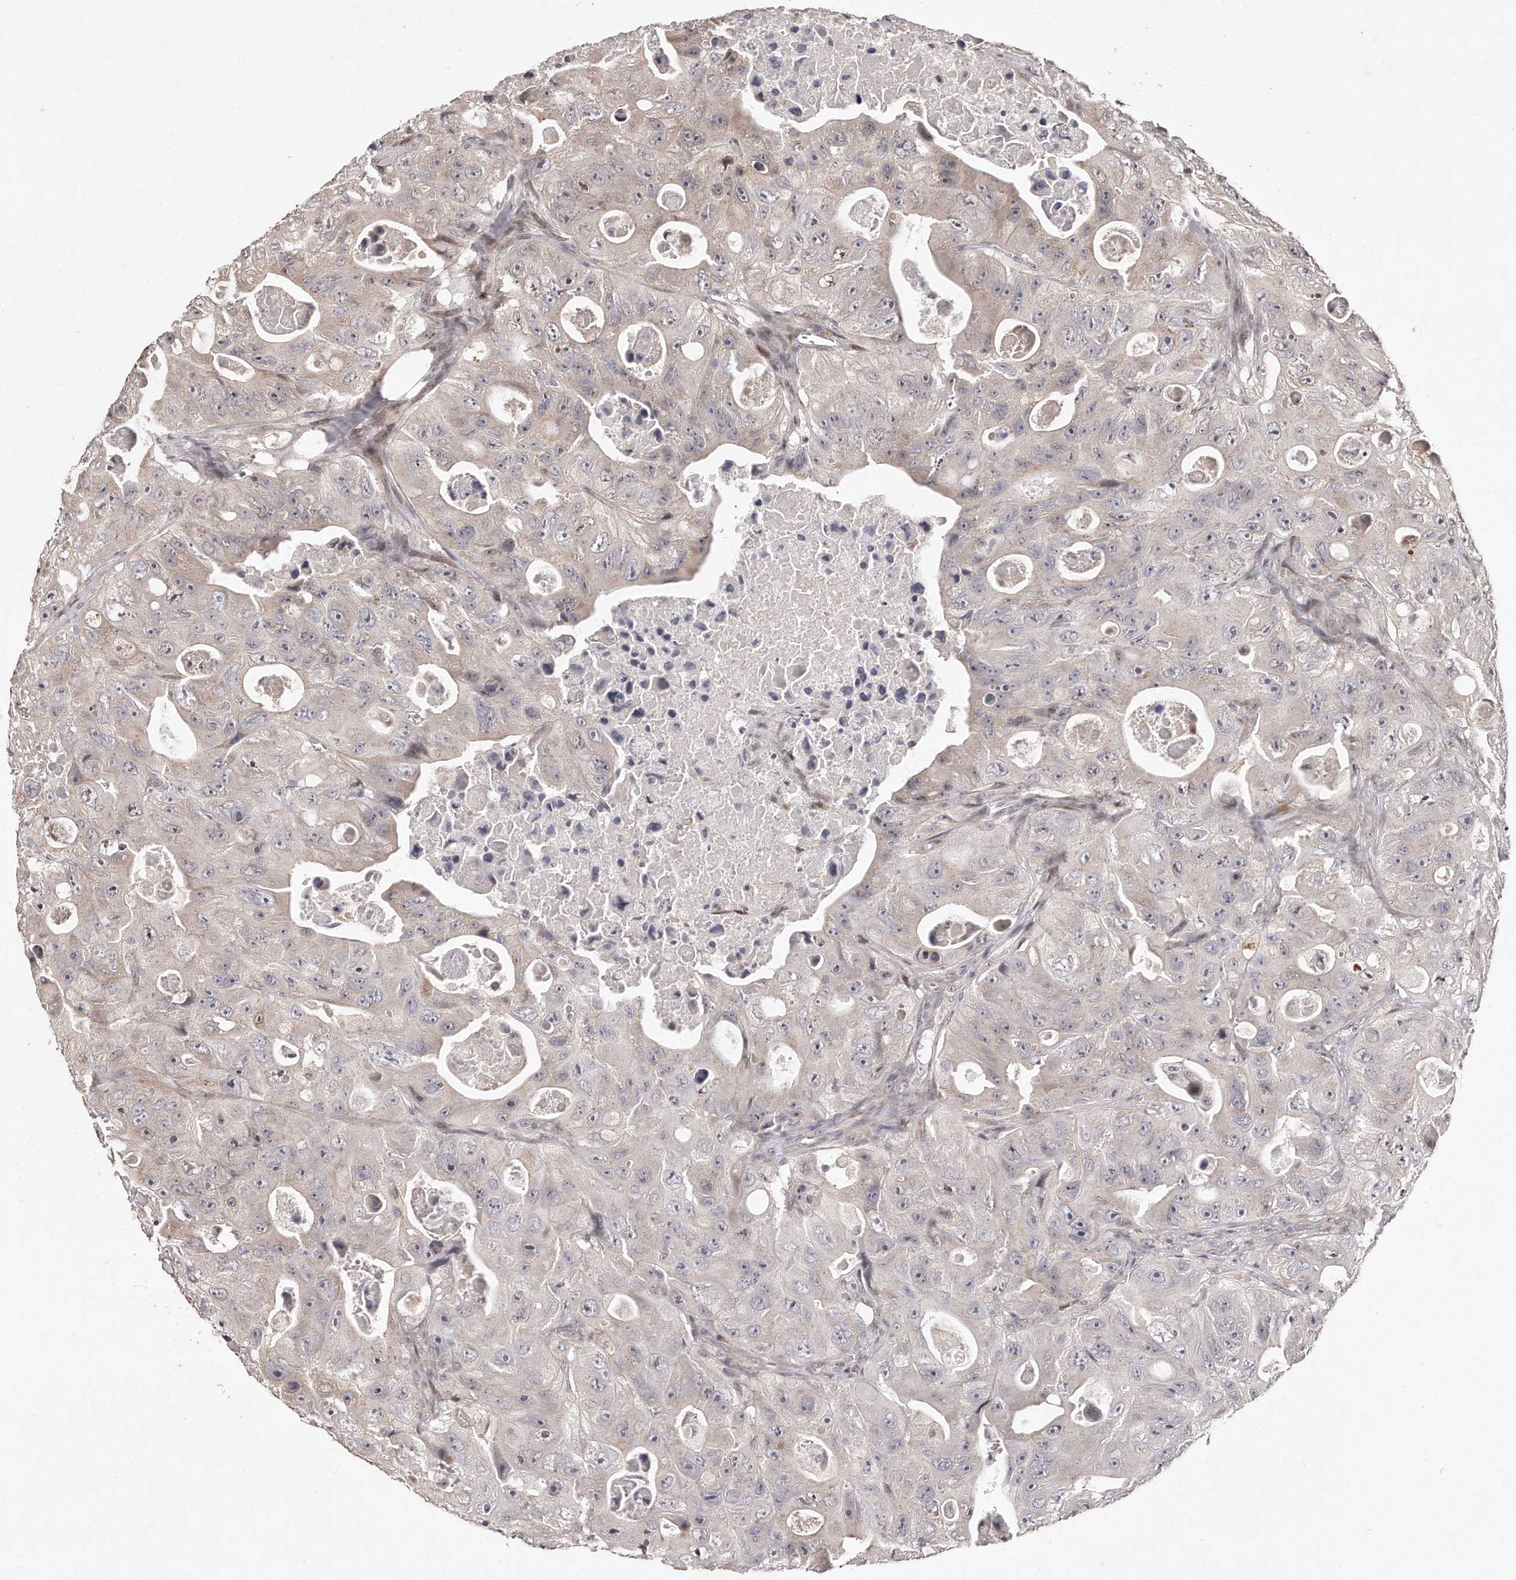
{"staining": {"intensity": "weak", "quantity": "25%-75%", "location": "cytoplasmic/membranous"}, "tissue": "colorectal cancer", "cell_type": "Tumor cells", "image_type": "cancer", "snomed": [{"axis": "morphology", "description": "Adenocarcinoma, NOS"}, {"axis": "topography", "description": "Colon"}], "caption": "Protein staining of colorectal cancer (adenocarcinoma) tissue displays weak cytoplasmic/membranous expression in approximately 25%-75% of tumor cells. (DAB (3,3'-diaminobenzidine) = brown stain, brightfield microscopy at high magnification).", "gene": "HASPIN", "patient": {"sex": "female", "age": 46}}